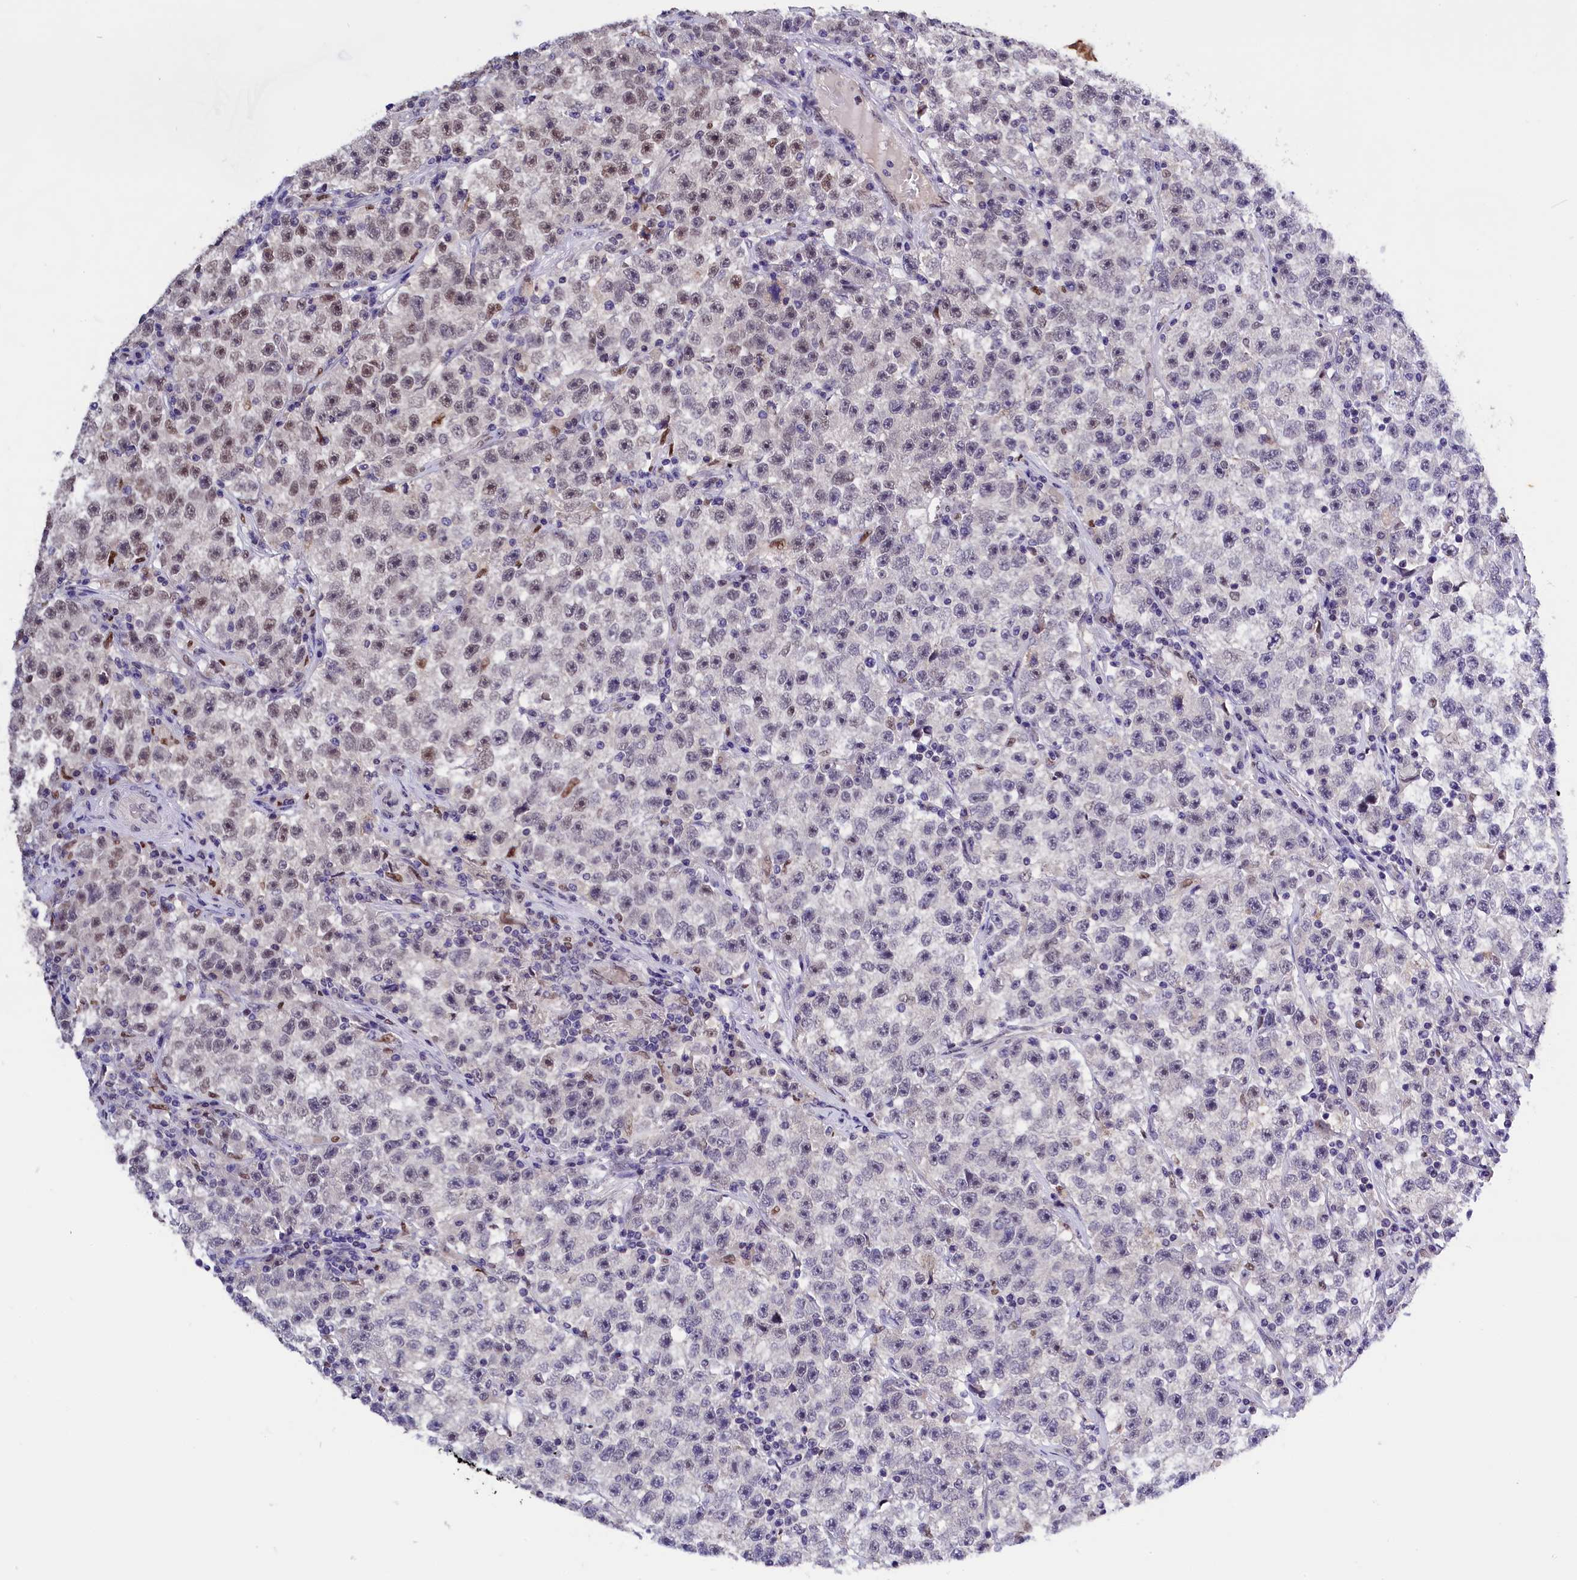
{"staining": {"intensity": "weak", "quantity": "<25%", "location": "nuclear"}, "tissue": "testis cancer", "cell_type": "Tumor cells", "image_type": "cancer", "snomed": [{"axis": "morphology", "description": "Seminoma, NOS"}, {"axis": "topography", "description": "Testis"}], "caption": "DAB (3,3'-diaminobenzidine) immunohistochemical staining of seminoma (testis) reveals no significant expression in tumor cells.", "gene": "BTBD9", "patient": {"sex": "male", "age": 22}}